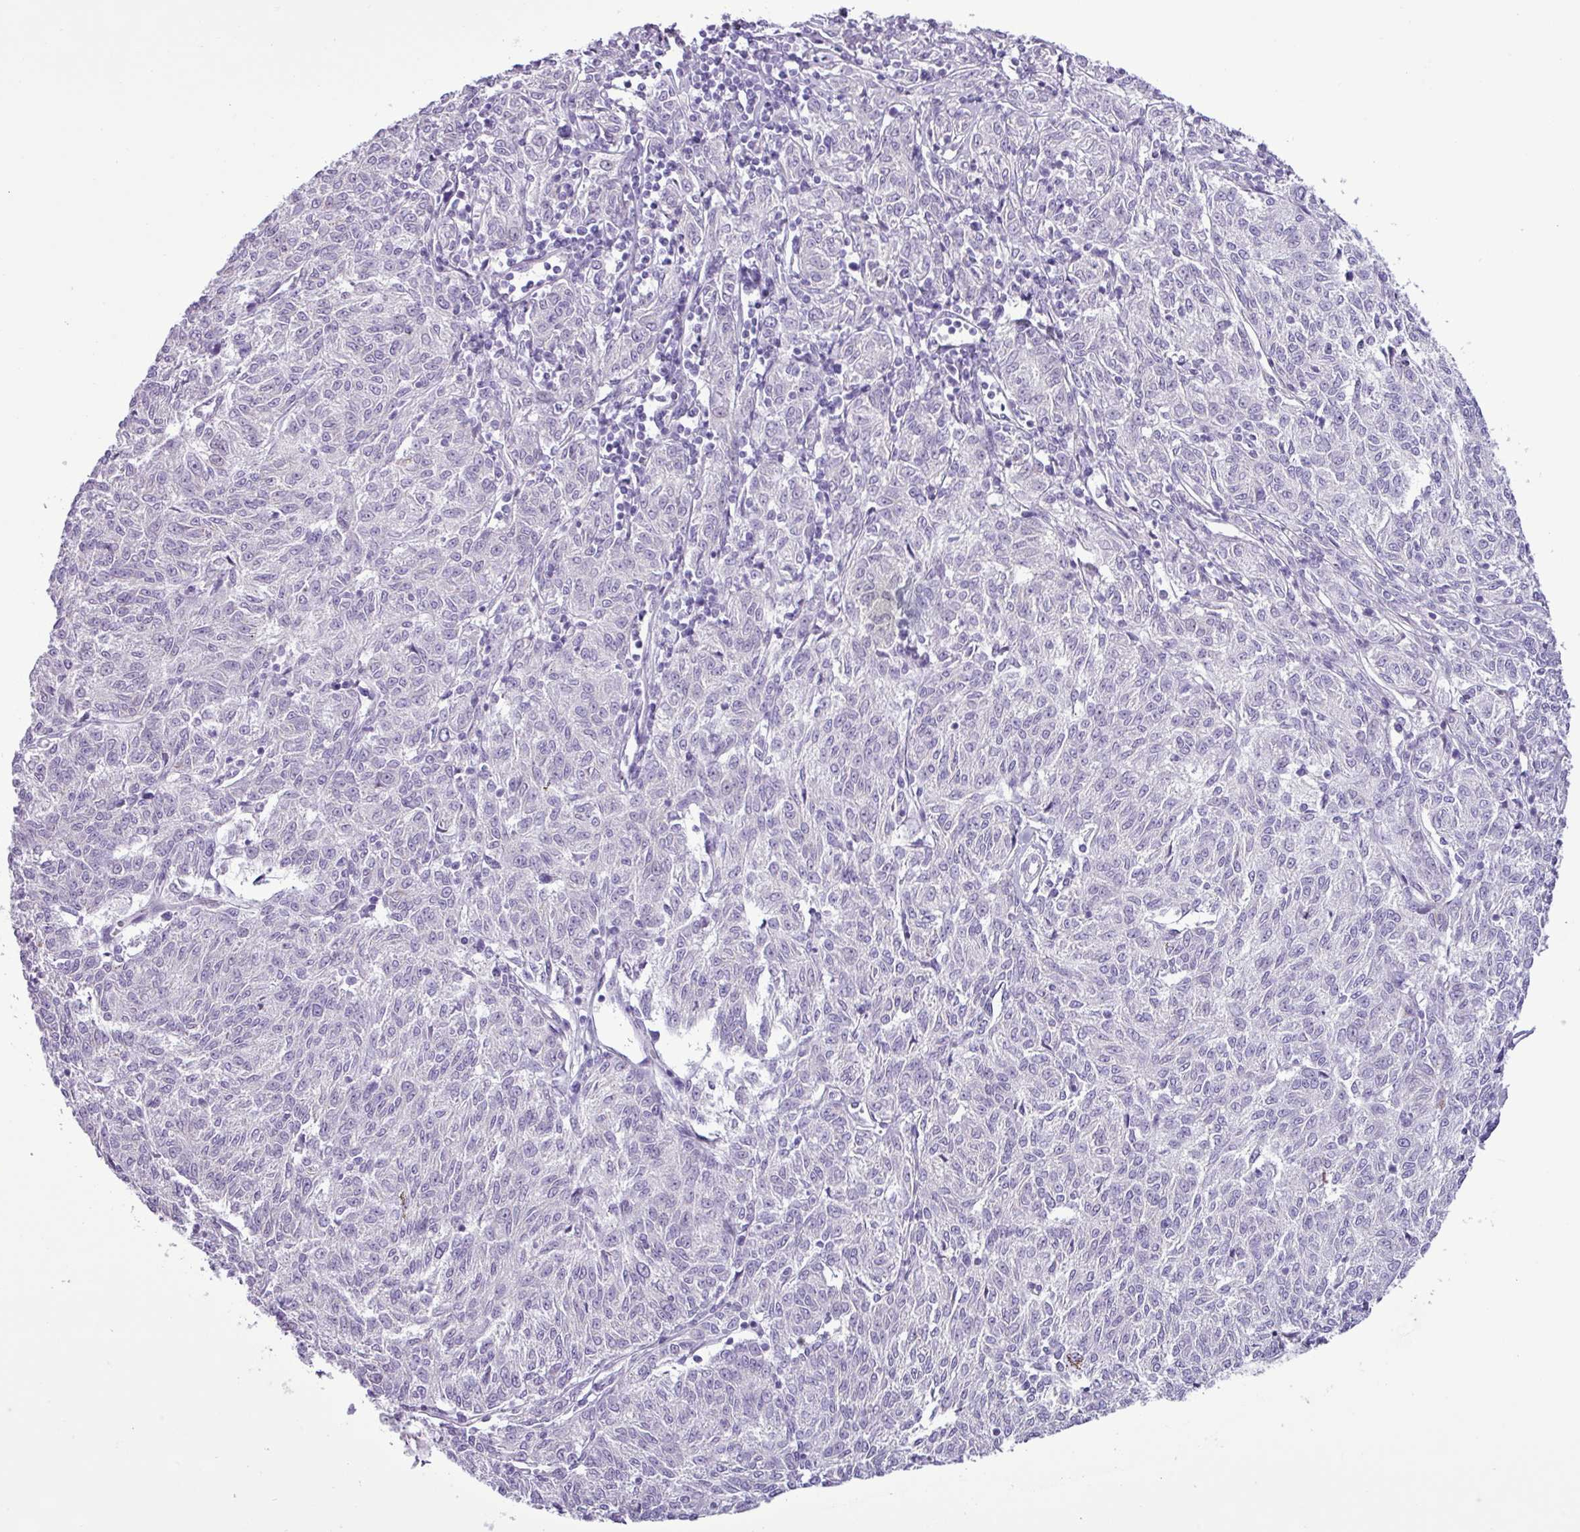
{"staining": {"intensity": "negative", "quantity": "none", "location": "none"}, "tissue": "melanoma", "cell_type": "Tumor cells", "image_type": "cancer", "snomed": [{"axis": "morphology", "description": "Malignant melanoma, NOS"}, {"axis": "topography", "description": "Skin"}], "caption": "DAB immunohistochemical staining of human malignant melanoma exhibits no significant positivity in tumor cells.", "gene": "ALDH3A1", "patient": {"sex": "female", "age": 72}}